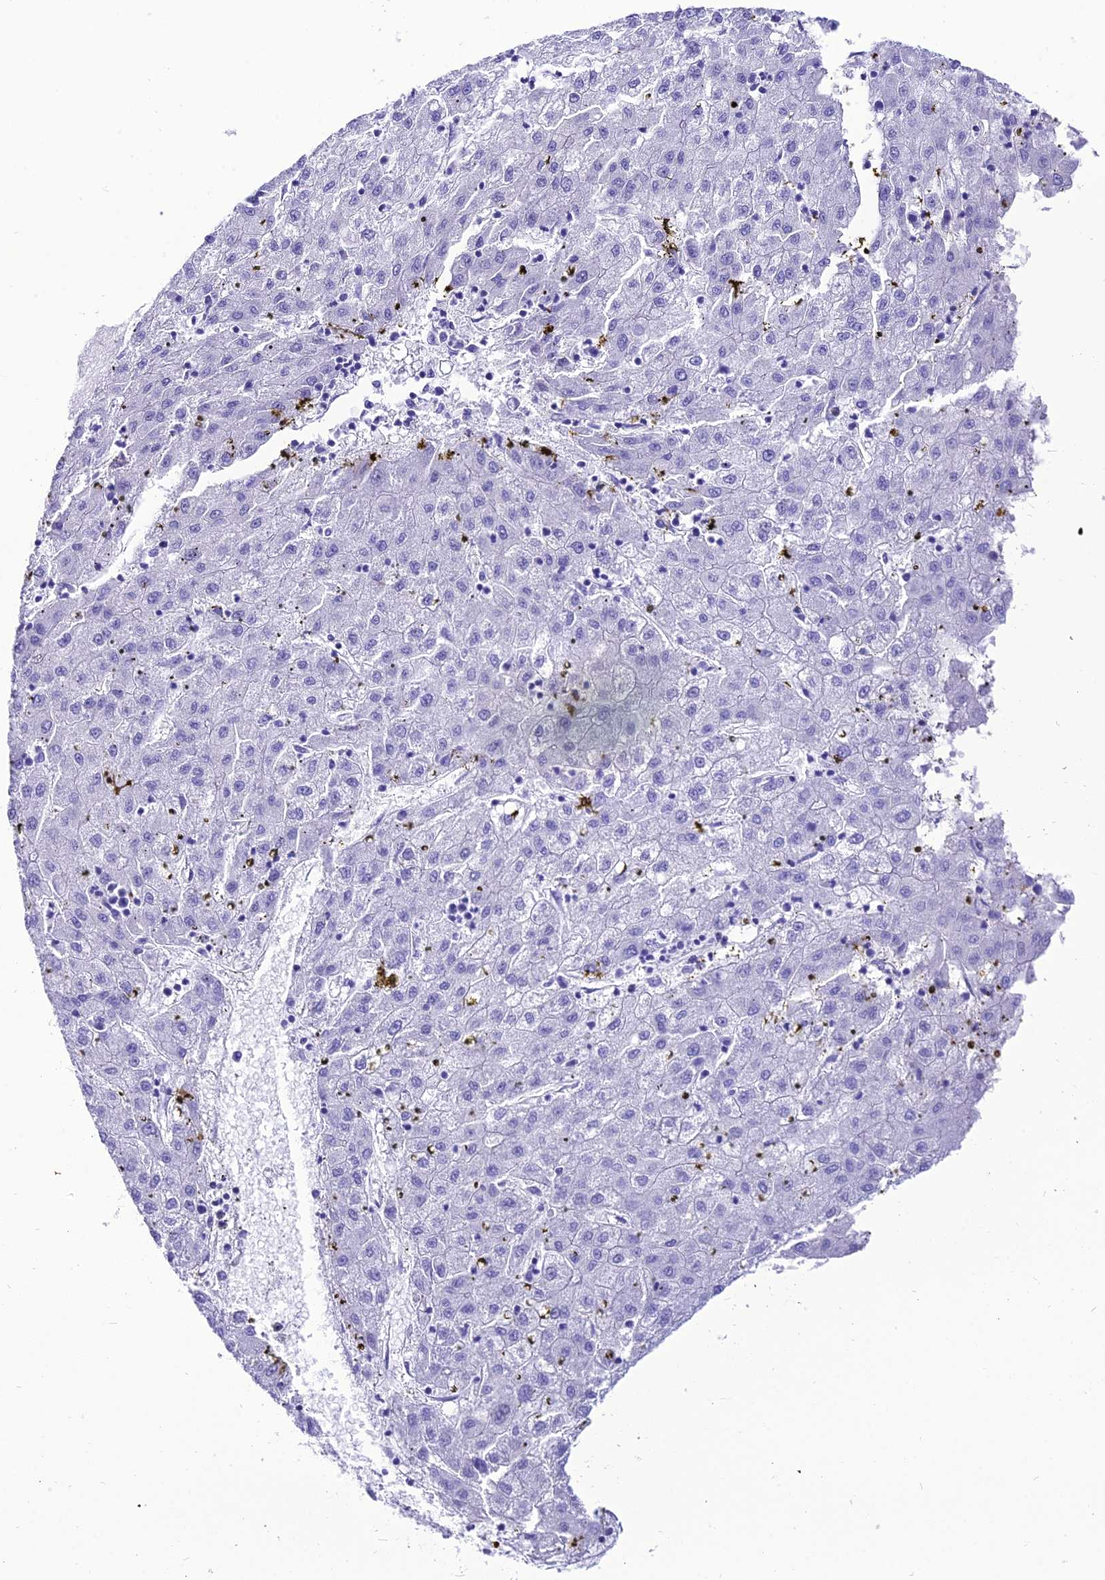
{"staining": {"intensity": "negative", "quantity": "none", "location": "none"}, "tissue": "liver cancer", "cell_type": "Tumor cells", "image_type": "cancer", "snomed": [{"axis": "morphology", "description": "Carcinoma, Hepatocellular, NOS"}, {"axis": "topography", "description": "Liver"}], "caption": "This is an immunohistochemistry (IHC) micrograph of human liver hepatocellular carcinoma. There is no expression in tumor cells.", "gene": "PNMA5", "patient": {"sex": "male", "age": 72}}